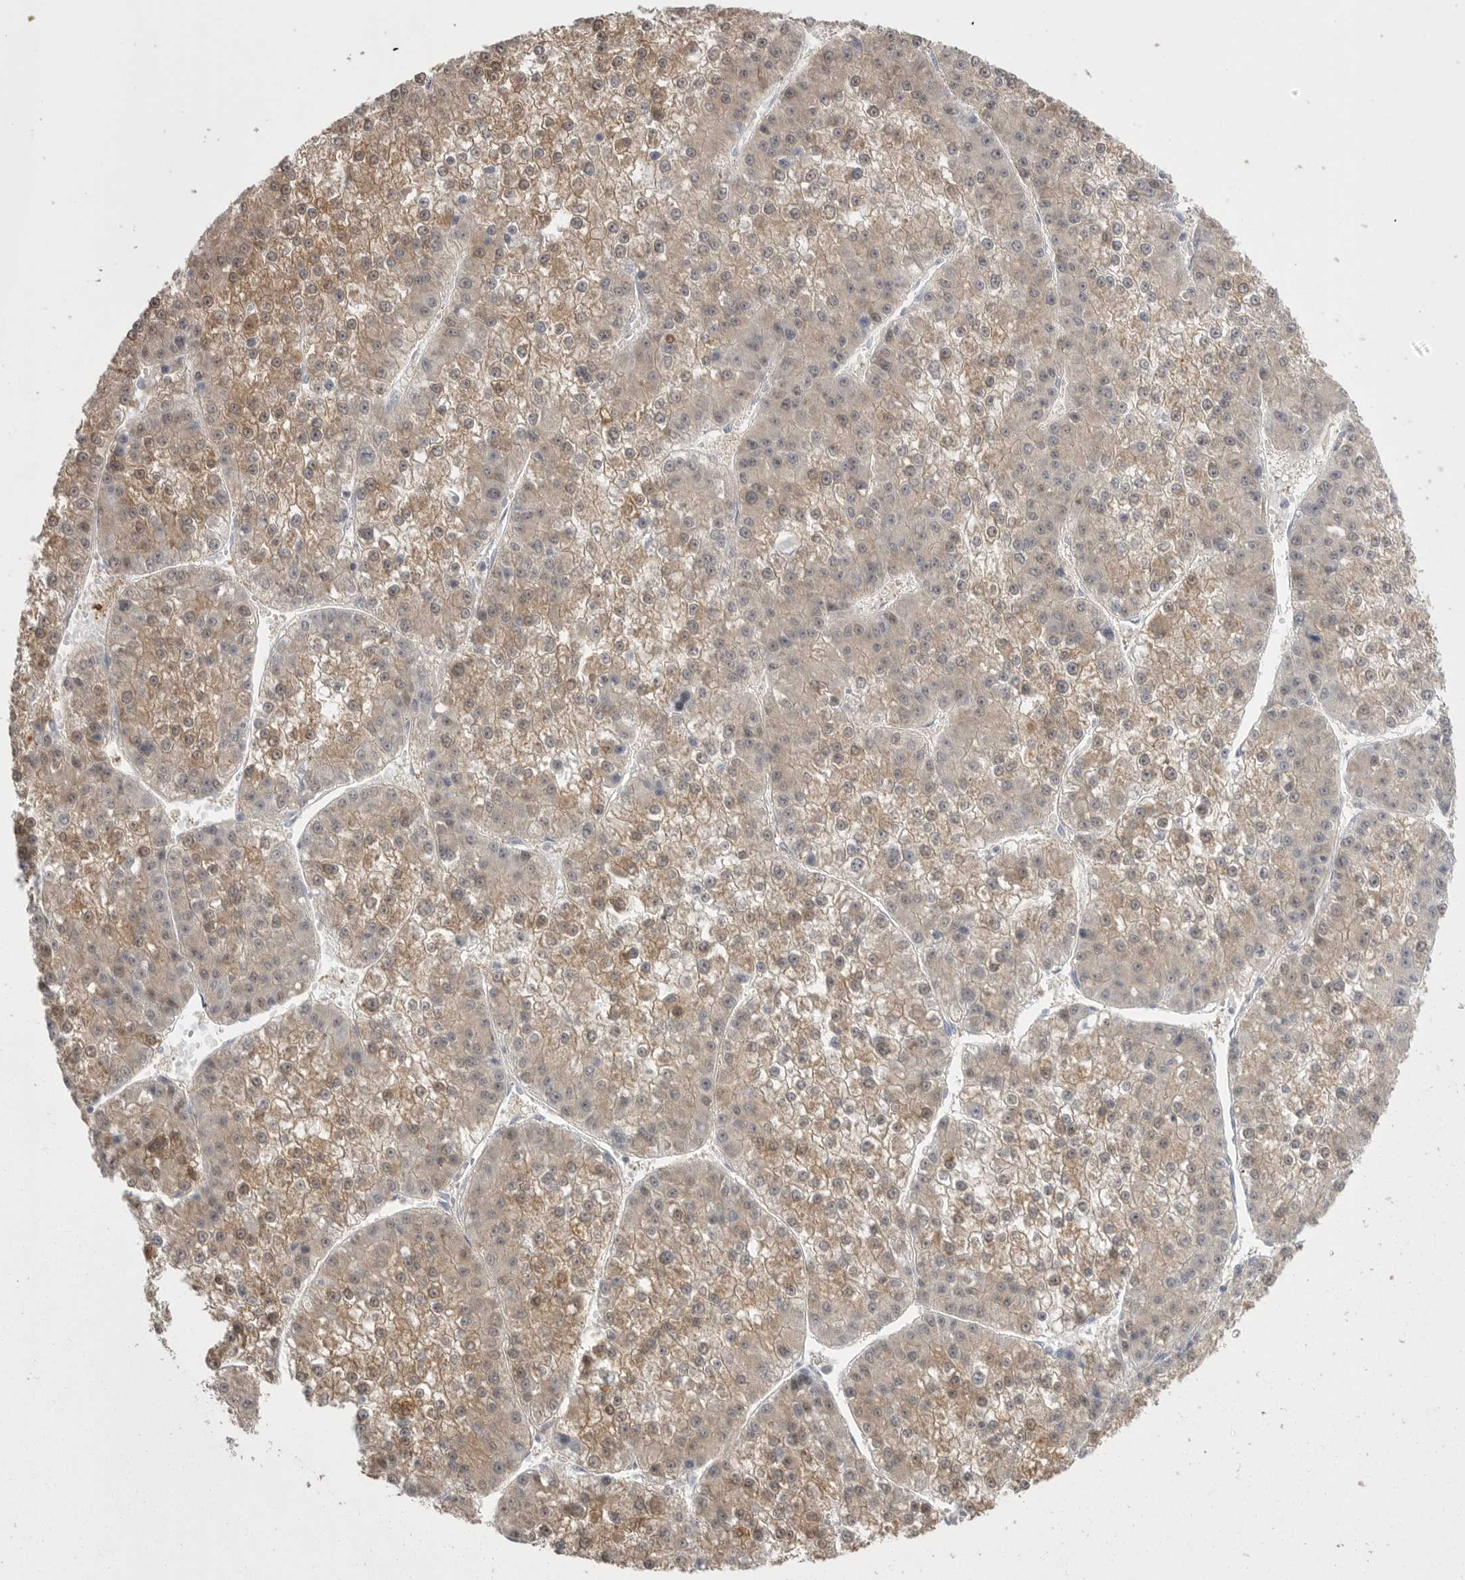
{"staining": {"intensity": "moderate", "quantity": ">75%", "location": "cytoplasmic/membranous"}, "tissue": "liver cancer", "cell_type": "Tumor cells", "image_type": "cancer", "snomed": [{"axis": "morphology", "description": "Carcinoma, Hepatocellular, NOS"}, {"axis": "topography", "description": "Liver"}], "caption": "Protein staining of liver cancer (hepatocellular carcinoma) tissue reveals moderate cytoplasmic/membranous expression in approximately >75% of tumor cells.", "gene": "KYAT3", "patient": {"sex": "female", "age": 73}}